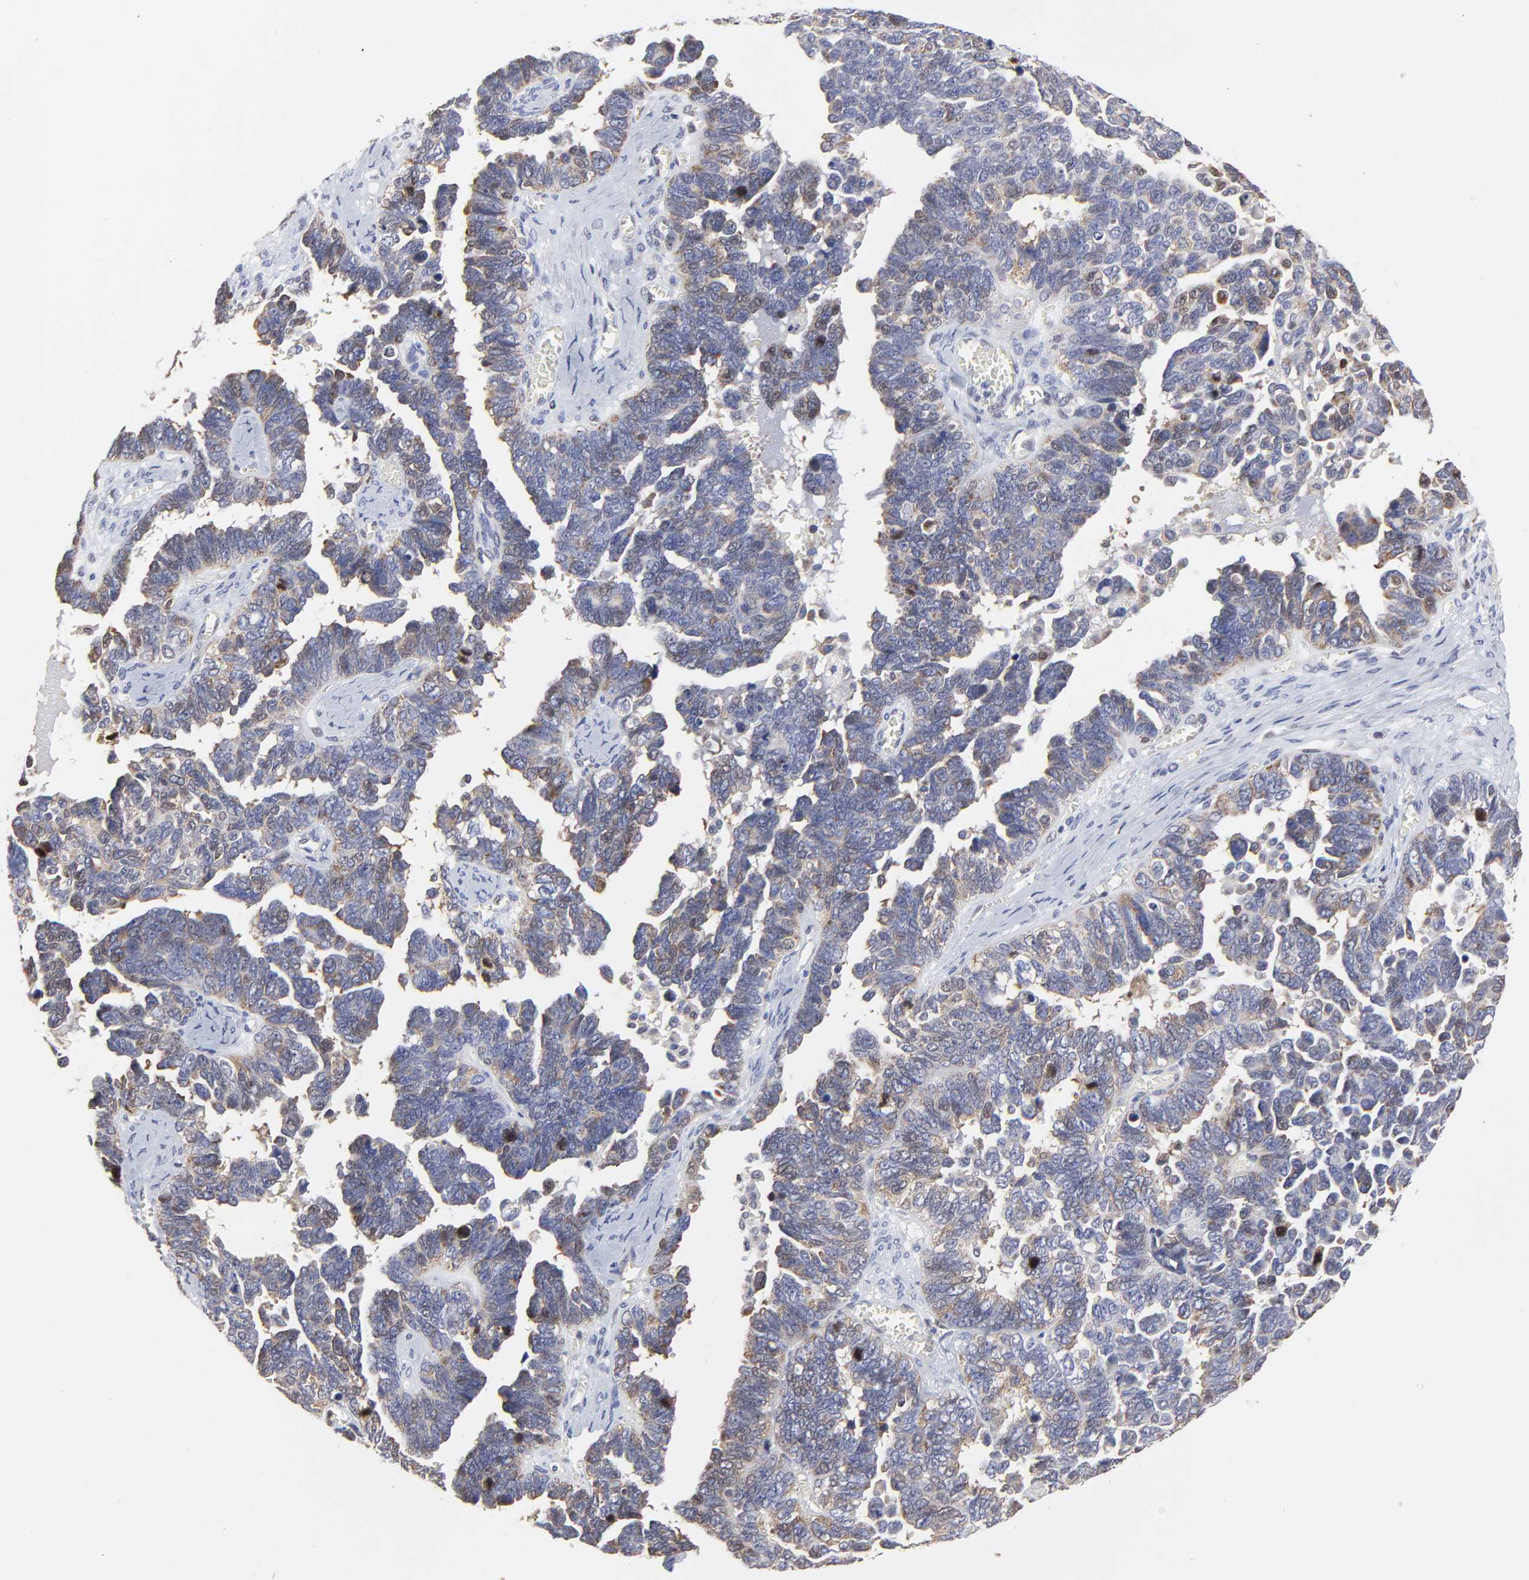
{"staining": {"intensity": "weak", "quantity": "25%-75%", "location": "cytoplasmic/membranous"}, "tissue": "ovarian cancer", "cell_type": "Tumor cells", "image_type": "cancer", "snomed": [{"axis": "morphology", "description": "Cystadenocarcinoma, serous, NOS"}, {"axis": "topography", "description": "Ovary"}], "caption": "Immunohistochemical staining of human ovarian cancer displays low levels of weak cytoplasmic/membranous positivity in approximately 25%-75% of tumor cells.", "gene": "NCAPH", "patient": {"sex": "female", "age": 69}}